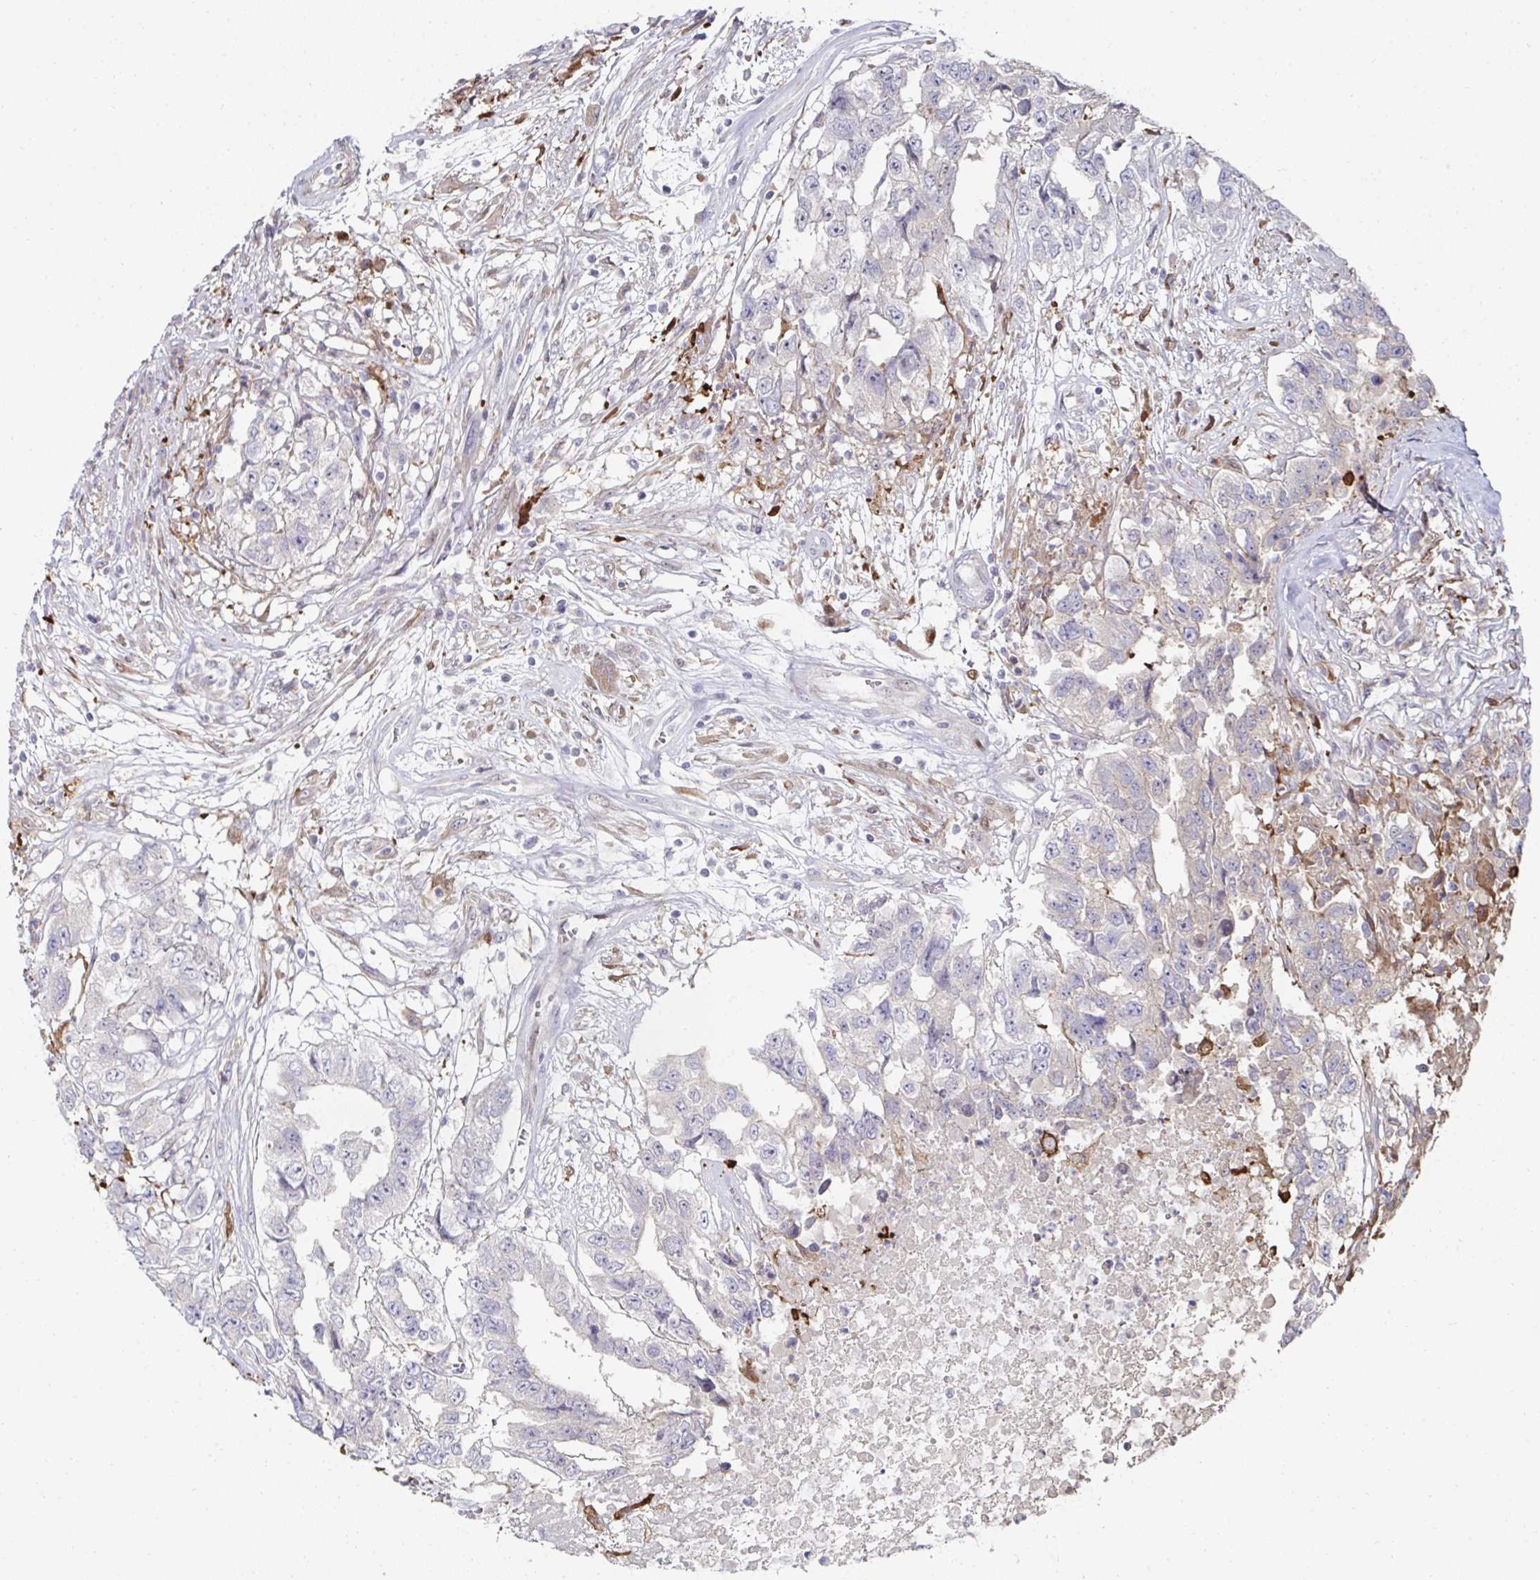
{"staining": {"intensity": "negative", "quantity": "none", "location": "none"}, "tissue": "testis cancer", "cell_type": "Tumor cells", "image_type": "cancer", "snomed": [{"axis": "morphology", "description": "Carcinoma, Embryonal, NOS"}, {"axis": "topography", "description": "Testis"}], "caption": "A histopathology image of human testis cancer (embryonal carcinoma) is negative for staining in tumor cells. (Brightfield microscopy of DAB (3,3'-diaminobenzidine) immunohistochemistry (IHC) at high magnification).", "gene": "FBXL13", "patient": {"sex": "male", "age": 83}}